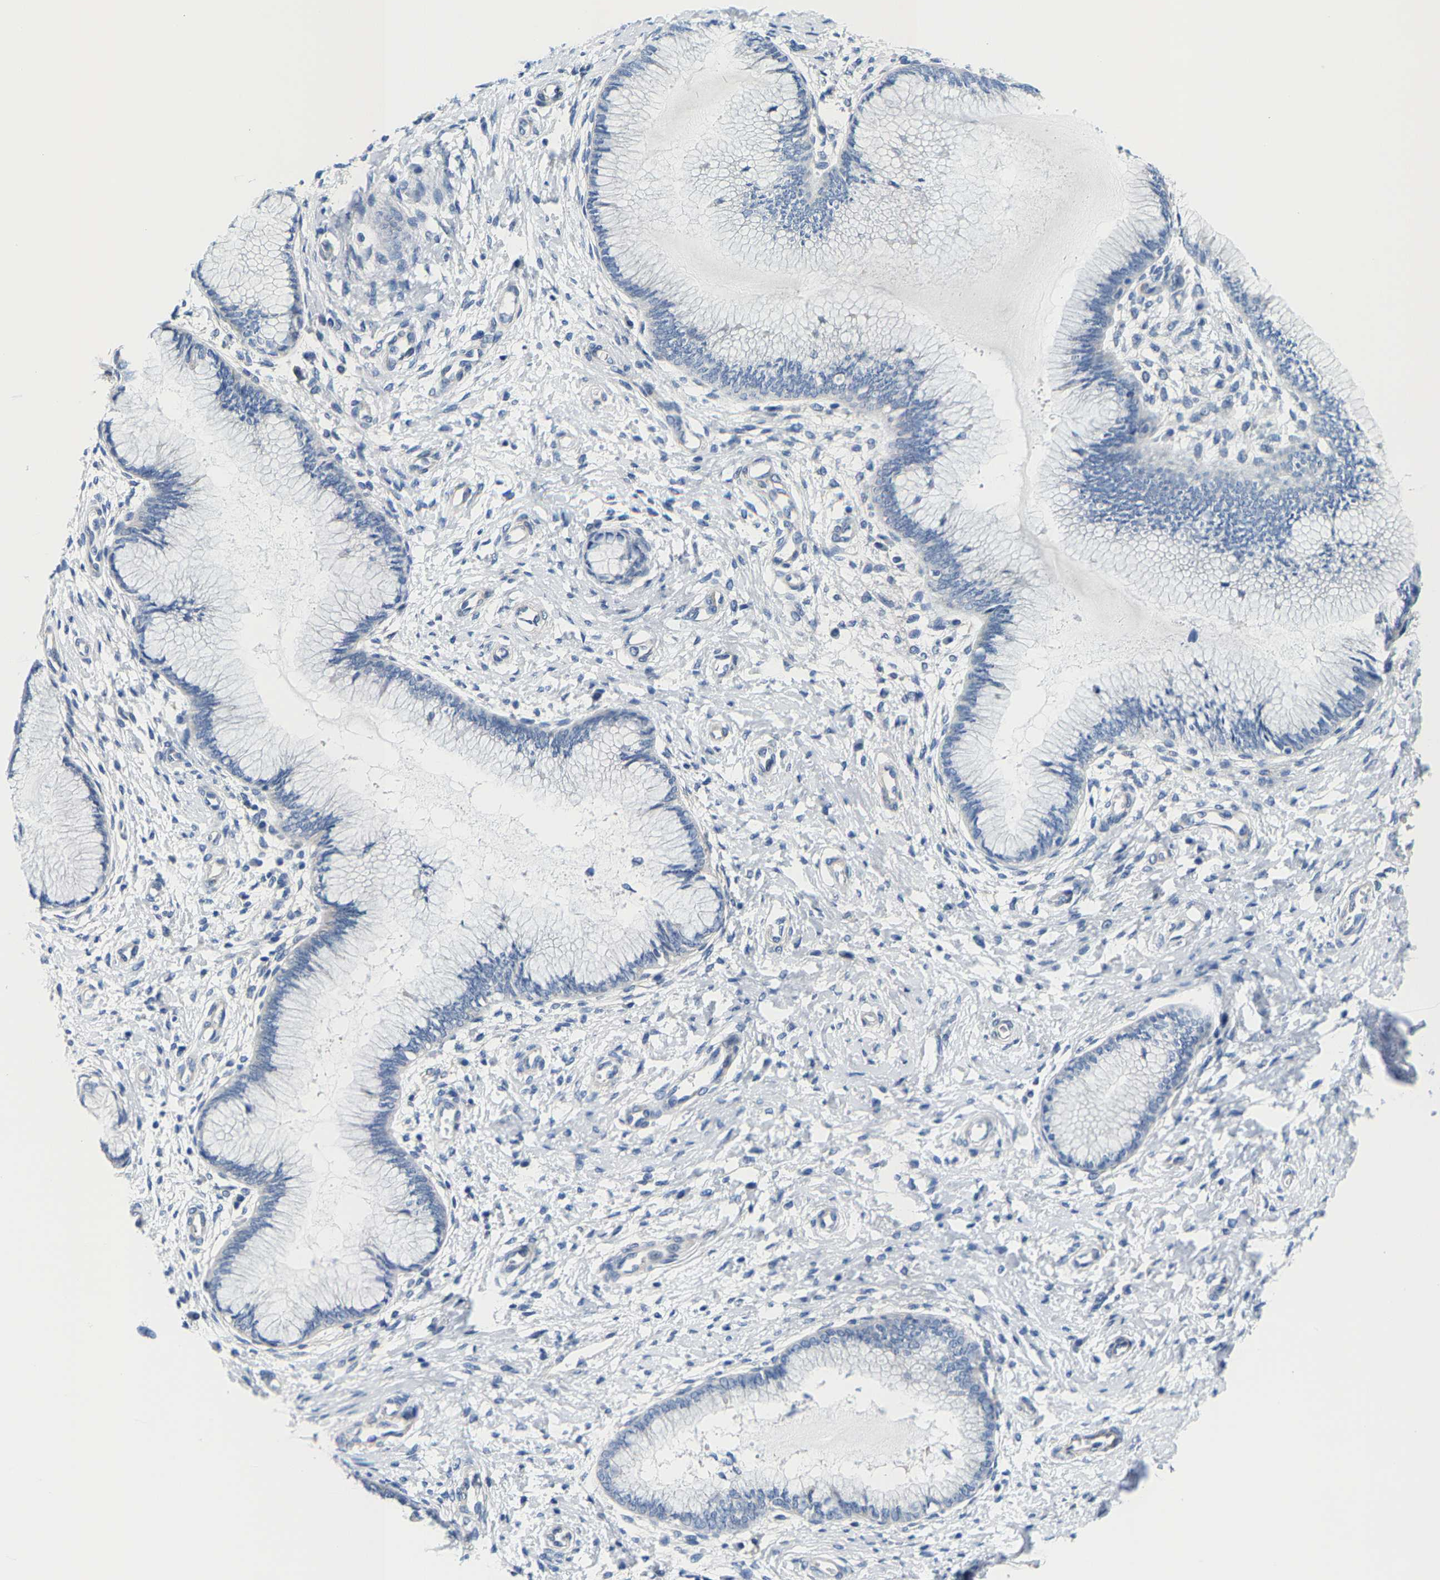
{"staining": {"intensity": "negative", "quantity": "none", "location": "none"}, "tissue": "cervix", "cell_type": "Glandular cells", "image_type": "normal", "snomed": [{"axis": "morphology", "description": "Normal tissue, NOS"}, {"axis": "topography", "description": "Cervix"}], "caption": "There is no significant staining in glandular cells of cervix. (Stains: DAB (3,3'-diaminobenzidine) immunohistochemistry with hematoxylin counter stain, Microscopy: brightfield microscopy at high magnification).", "gene": "DSCAM", "patient": {"sex": "female", "age": 55}}